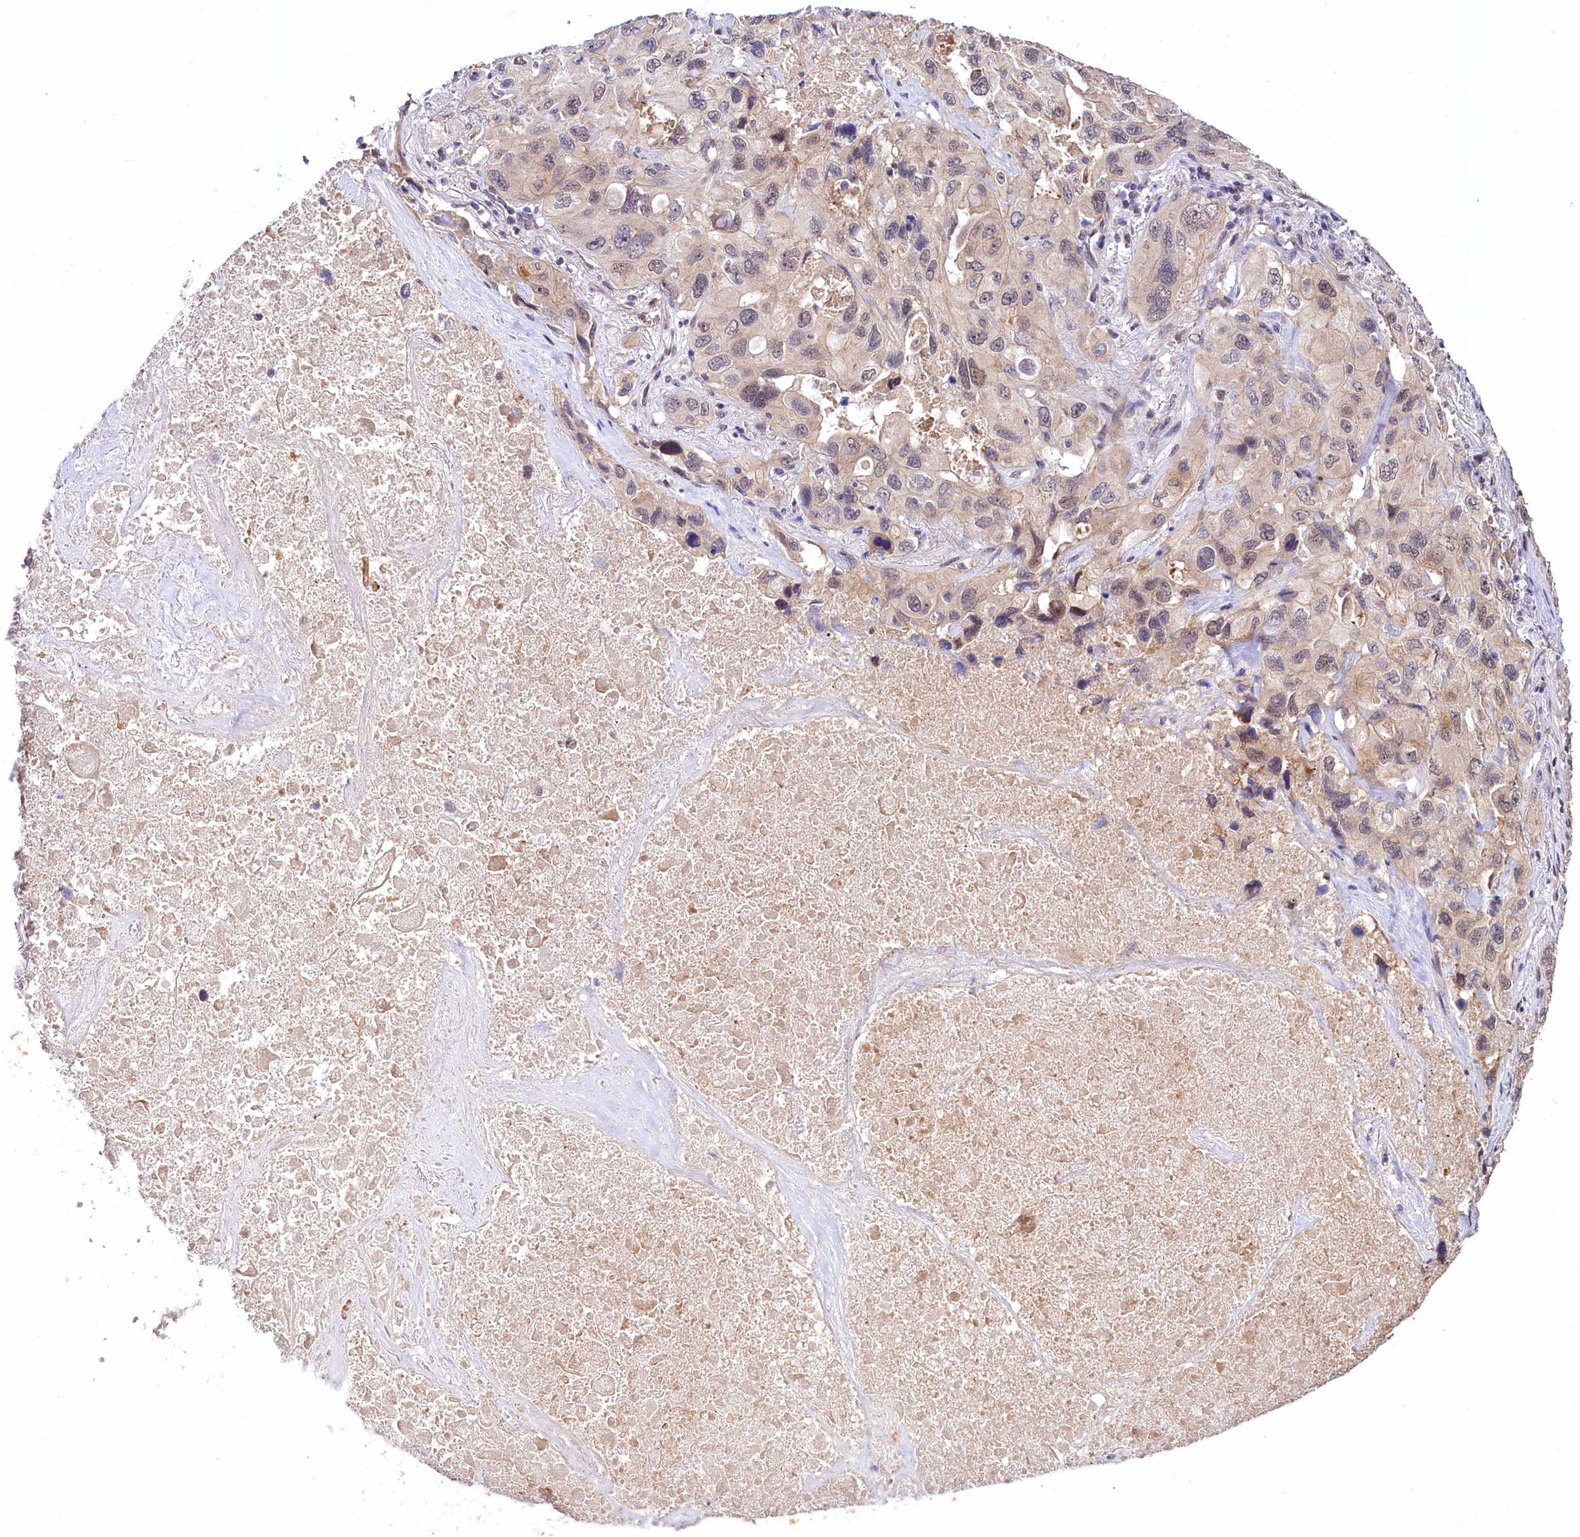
{"staining": {"intensity": "weak", "quantity": "<25%", "location": "nuclear"}, "tissue": "lung cancer", "cell_type": "Tumor cells", "image_type": "cancer", "snomed": [{"axis": "morphology", "description": "Squamous cell carcinoma, NOS"}, {"axis": "topography", "description": "Lung"}], "caption": "Immunohistochemical staining of human lung cancer exhibits no significant expression in tumor cells.", "gene": "UBE3A", "patient": {"sex": "female", "age": 73}}